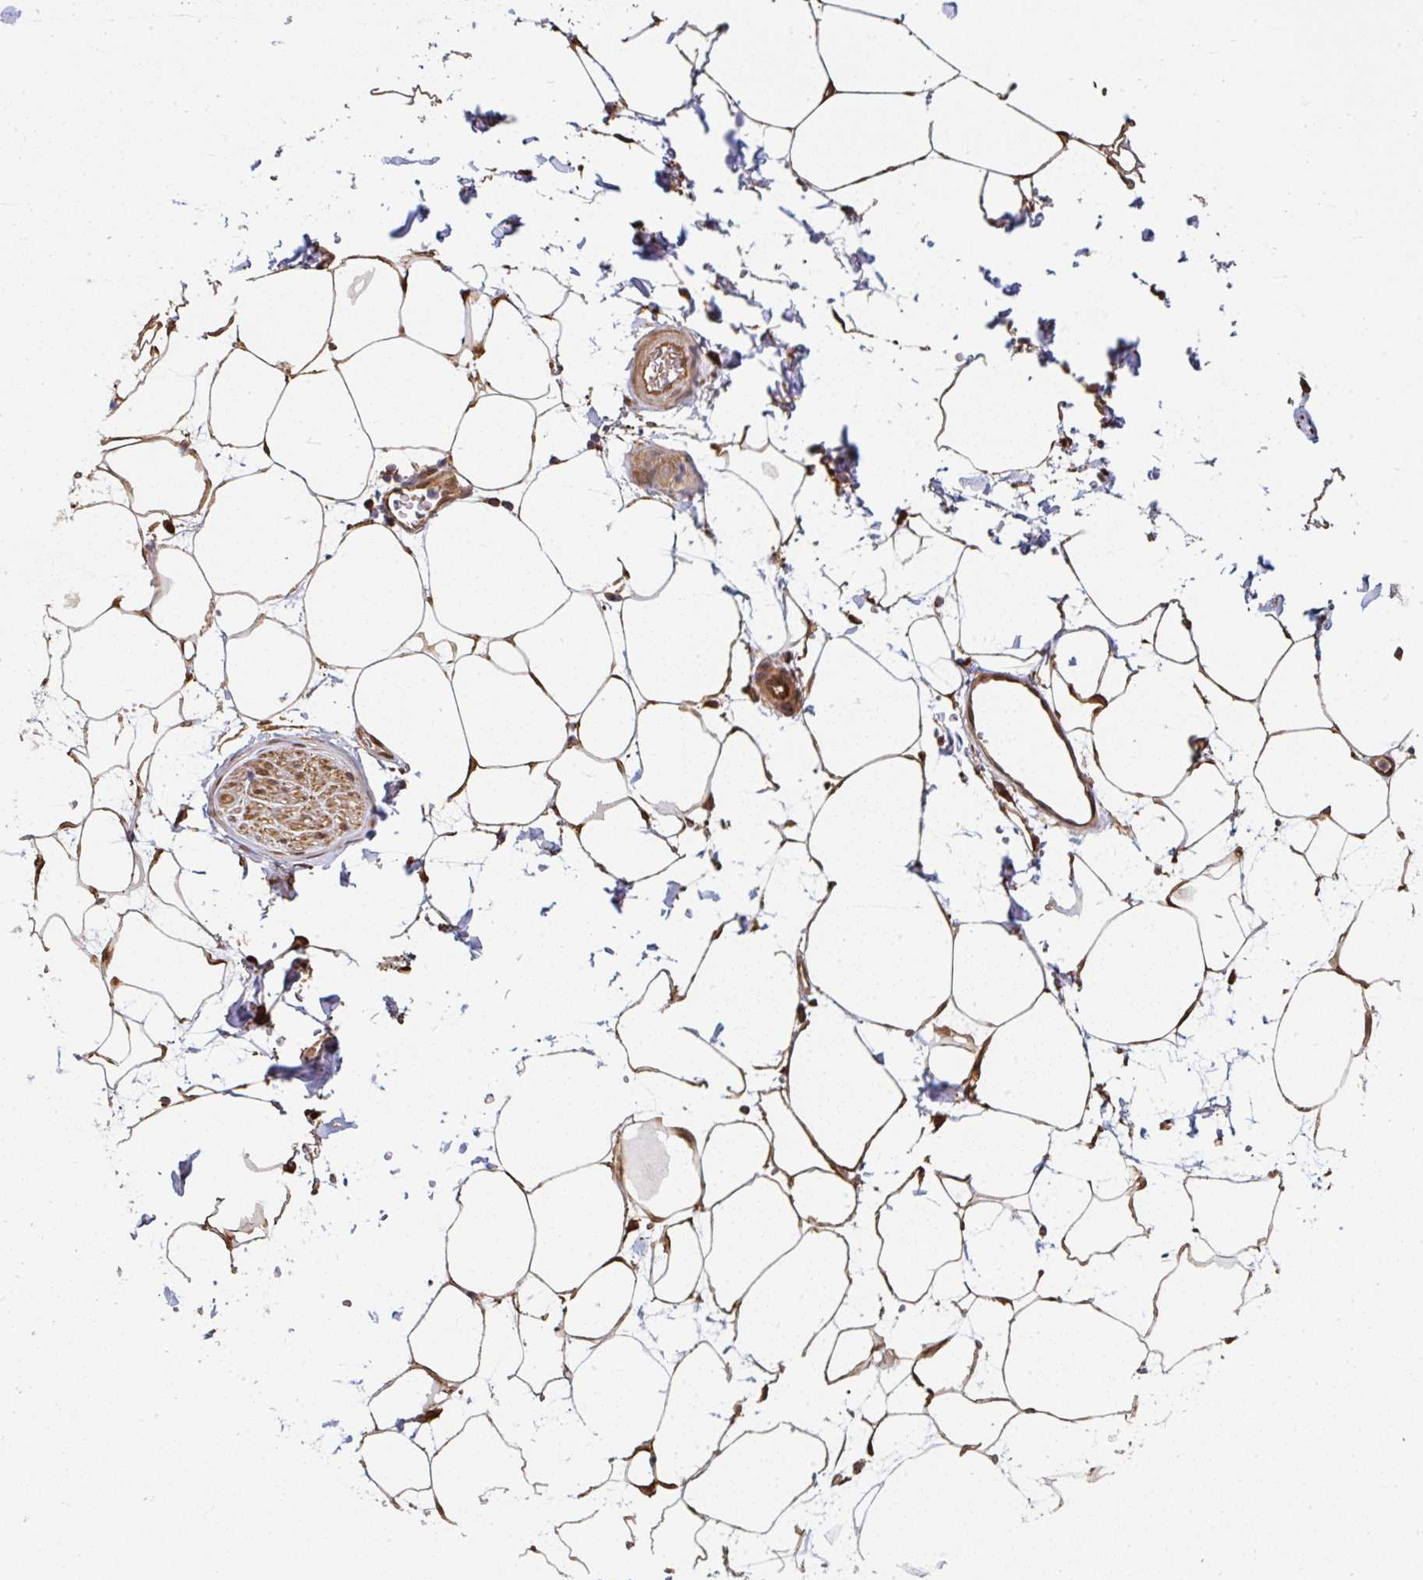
{"staining": {"intensity": "moderate", "quantity": ">75%", "location": "cytoplasmic/membranous,nuclear"}, "tissue": "adipose tissue", "cell_type": "Adipocytes", "image_type": "normal", "snomed": [{"axis": "morphology", "description": "Normal tissue, NOS"}, {"axis": "topography", "description": "Adipose tissue"}, {"axis": "topography", "description": "Vascular tissue"}, {"axis": "topography", "description": "Rectum"}, {"axis": "topography", "description": "Peripheral nerve tissue"}], "caption": "The image reveals a brown stain indicating the presence of a protein in the cytoplasmic/membranous,nuclear of adipocytes in adipose tissue.", "gene": "ST13", "patient": {"sex": "female", "age": 69}}